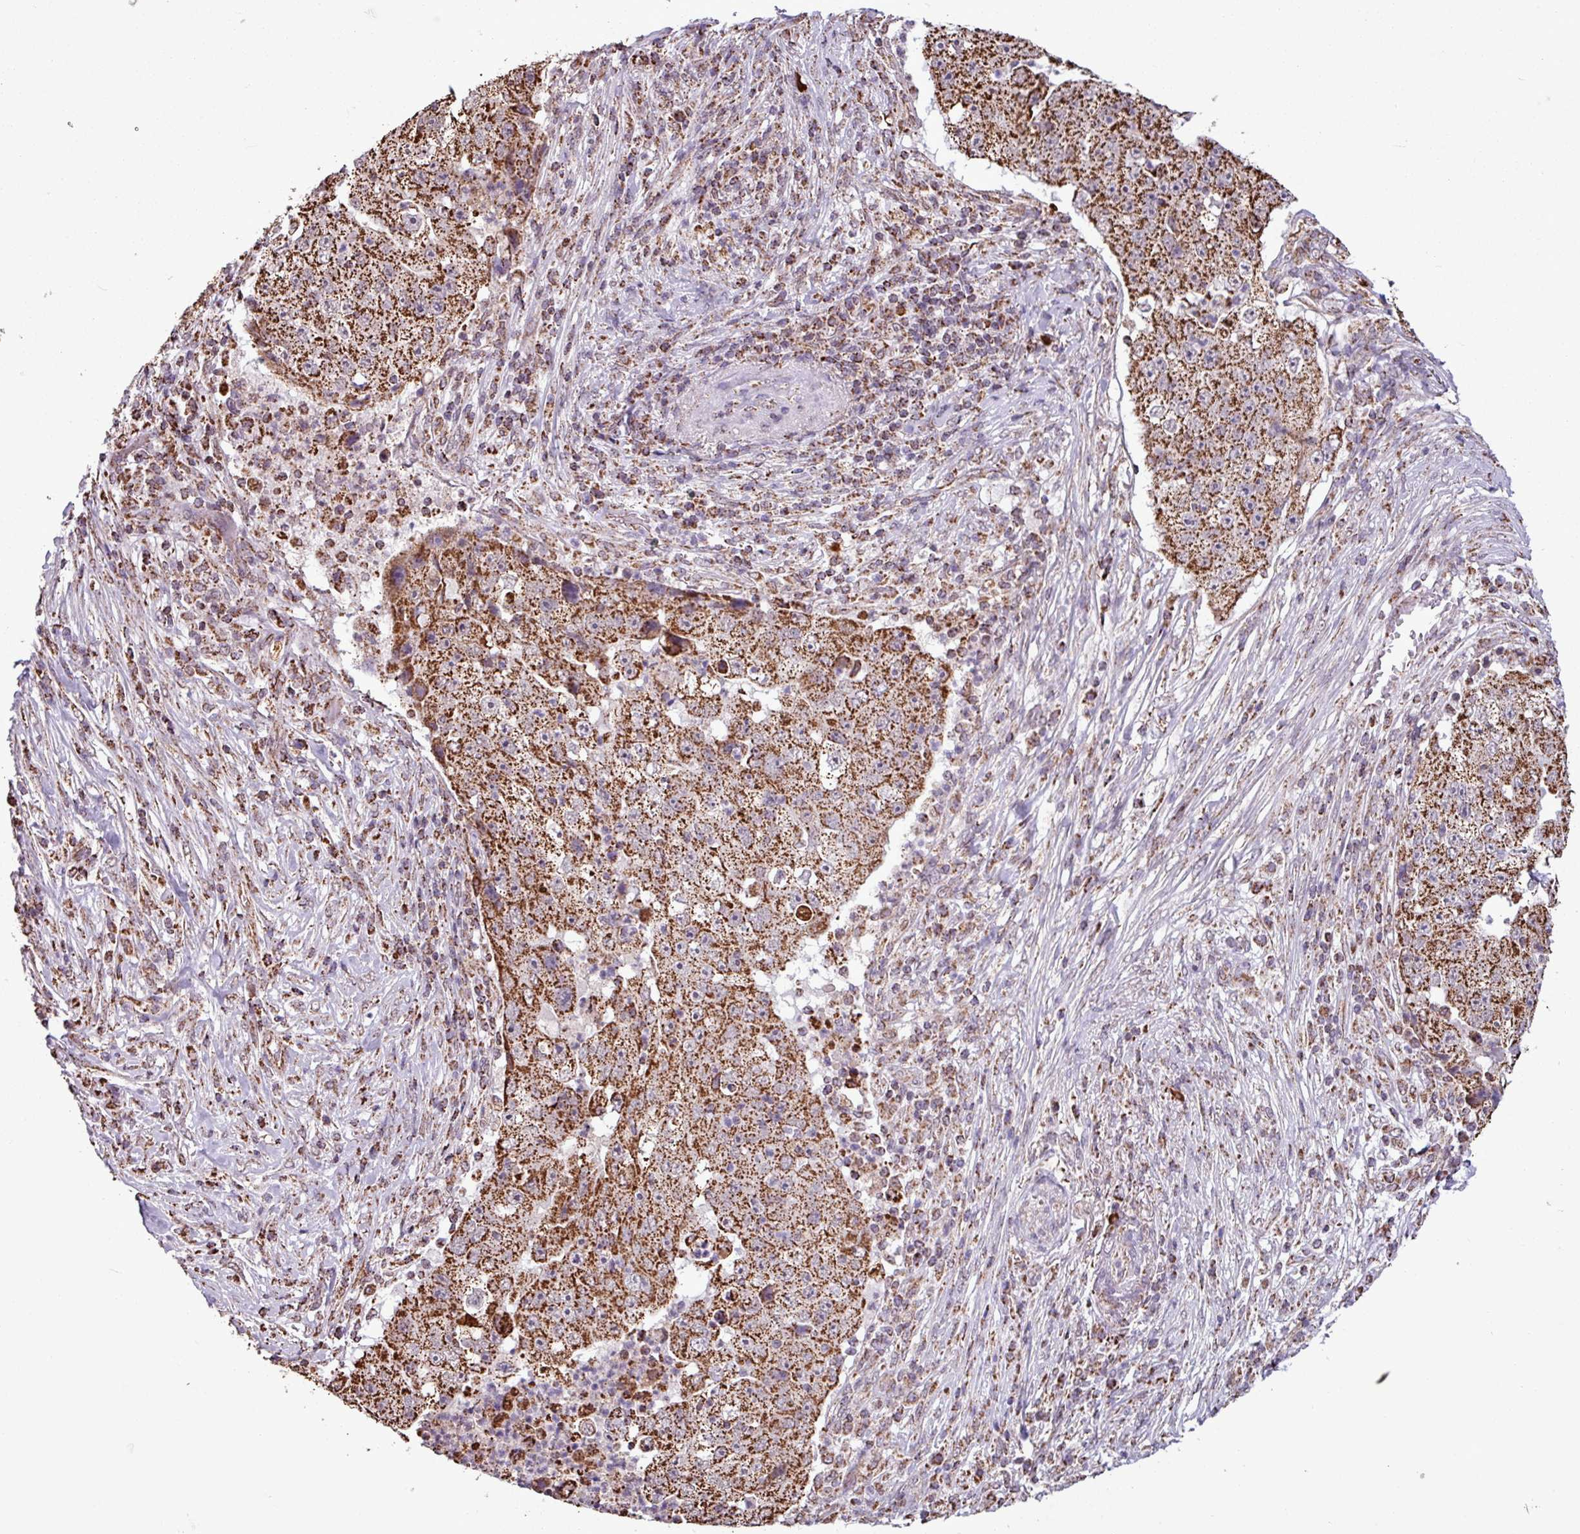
{"staining": {"intensity": "strong", "quantity": ">75%", "location": "cytoplasmic/membranous"}, "tissue": "lung cancer", "cell_type": "Tumor cells", "image_type": "cancer", "snomed": [{"axis": "morphology", "description": "Squamous cell carcinoma, NOS"}, {"axis": "topography", "description": "Lung"}], "caption": "Immunohistochemistry (IHC) of human lung squamous cell carcinoma displays high levels of strong cytoplasmic/membranous expression in about >75% of tumor cells.", "gene": "ALG8", "patient": {"sex": "male", "age": 64}}